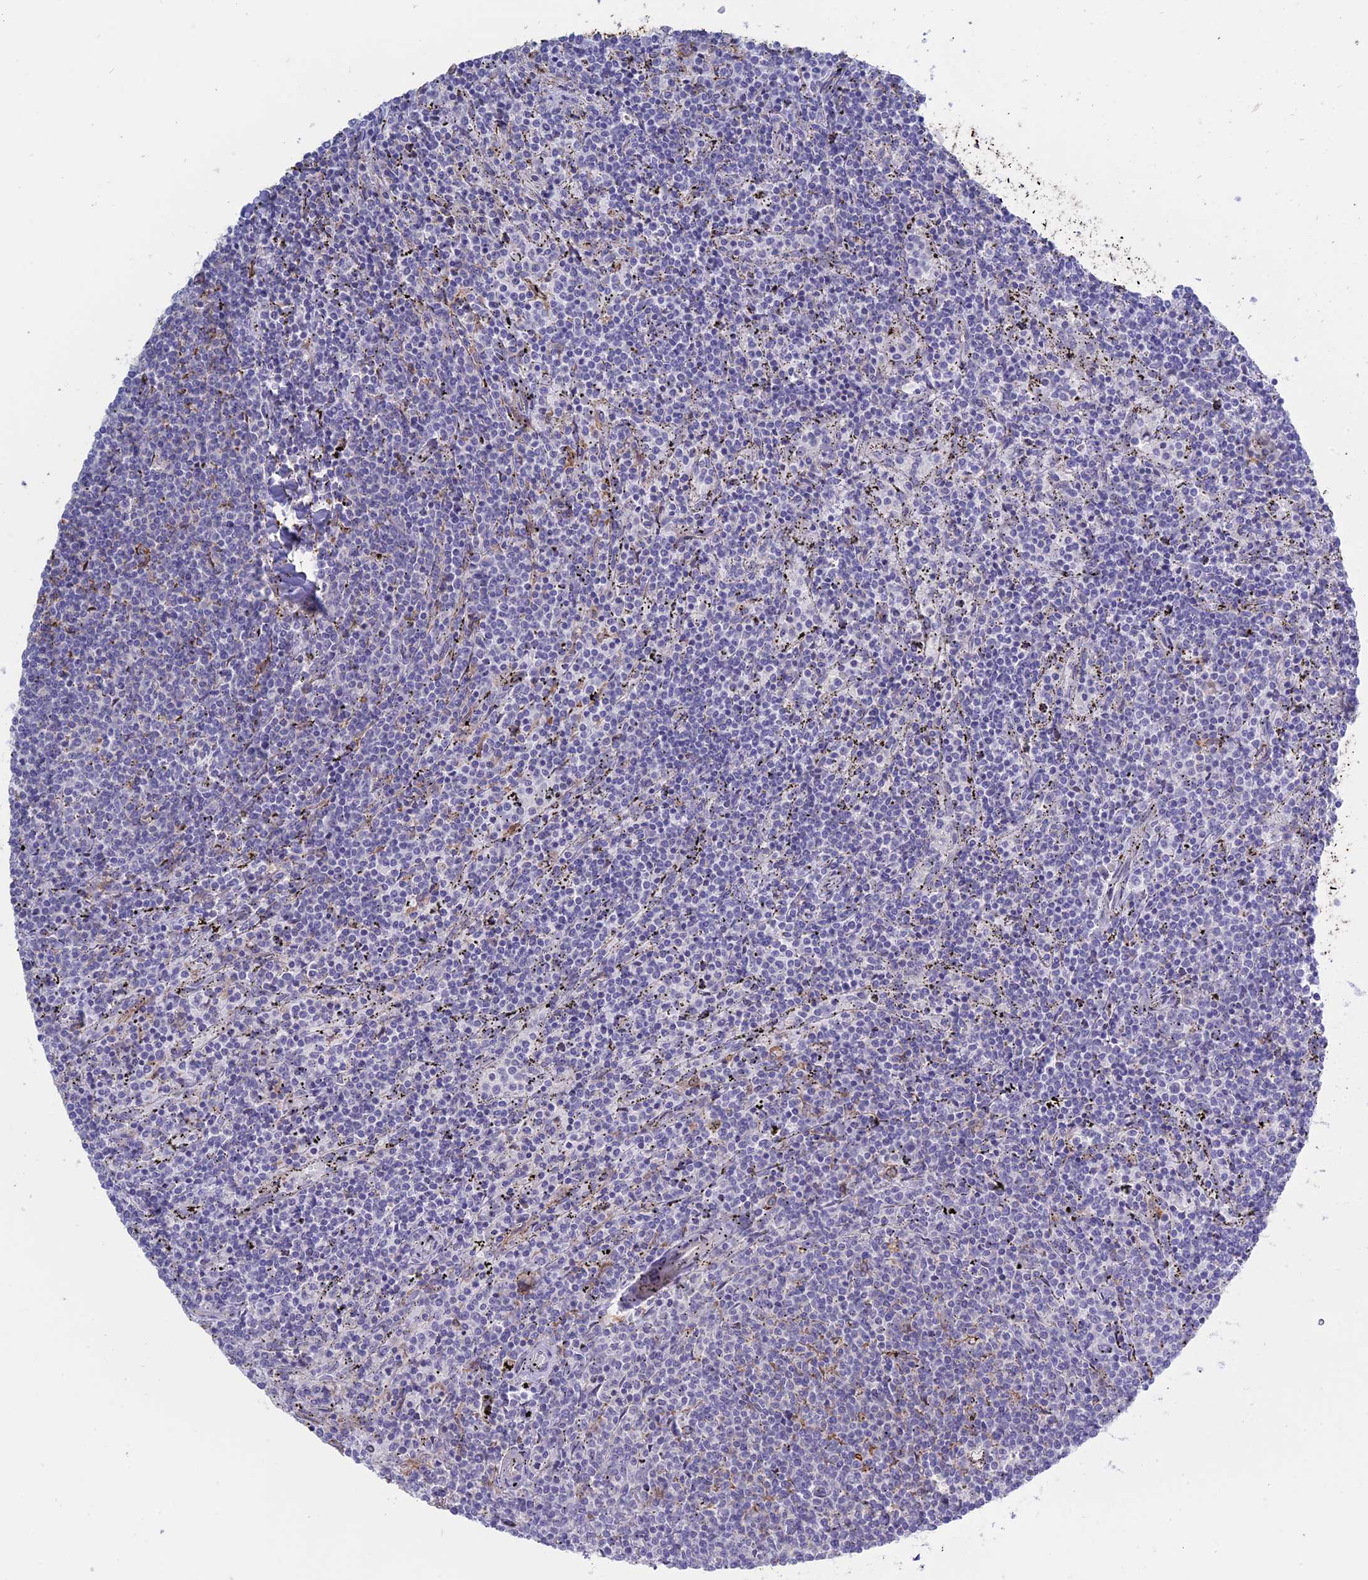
{"staining": {"intensity": "negative", "quantity": "none", "location": "none"}, "tissue": "lymphoma", "cell_type": "Tumor cells", "image_type": "cancer", "snomed": [{"axis": "morphology", "description": "Malignant lymphoma, non-Hodgkin's type, Low grade"}, {"axis": "topography", "description": "Spleen"}], "caption": "High power microscopy micrograph of an immunohistochemistry (IHC) image of low-grade malignant lymphoma, non-Hodgkin's type, revealing no significant positivity in tumor cells. The staining was performed using DAB to visualize the protein expression in brown, while the nuclei were stained in blue with hematoxylin (Magnification: 20x).", "gene": "MYO5B", "patient": {"sex": "female", "age": 50}}